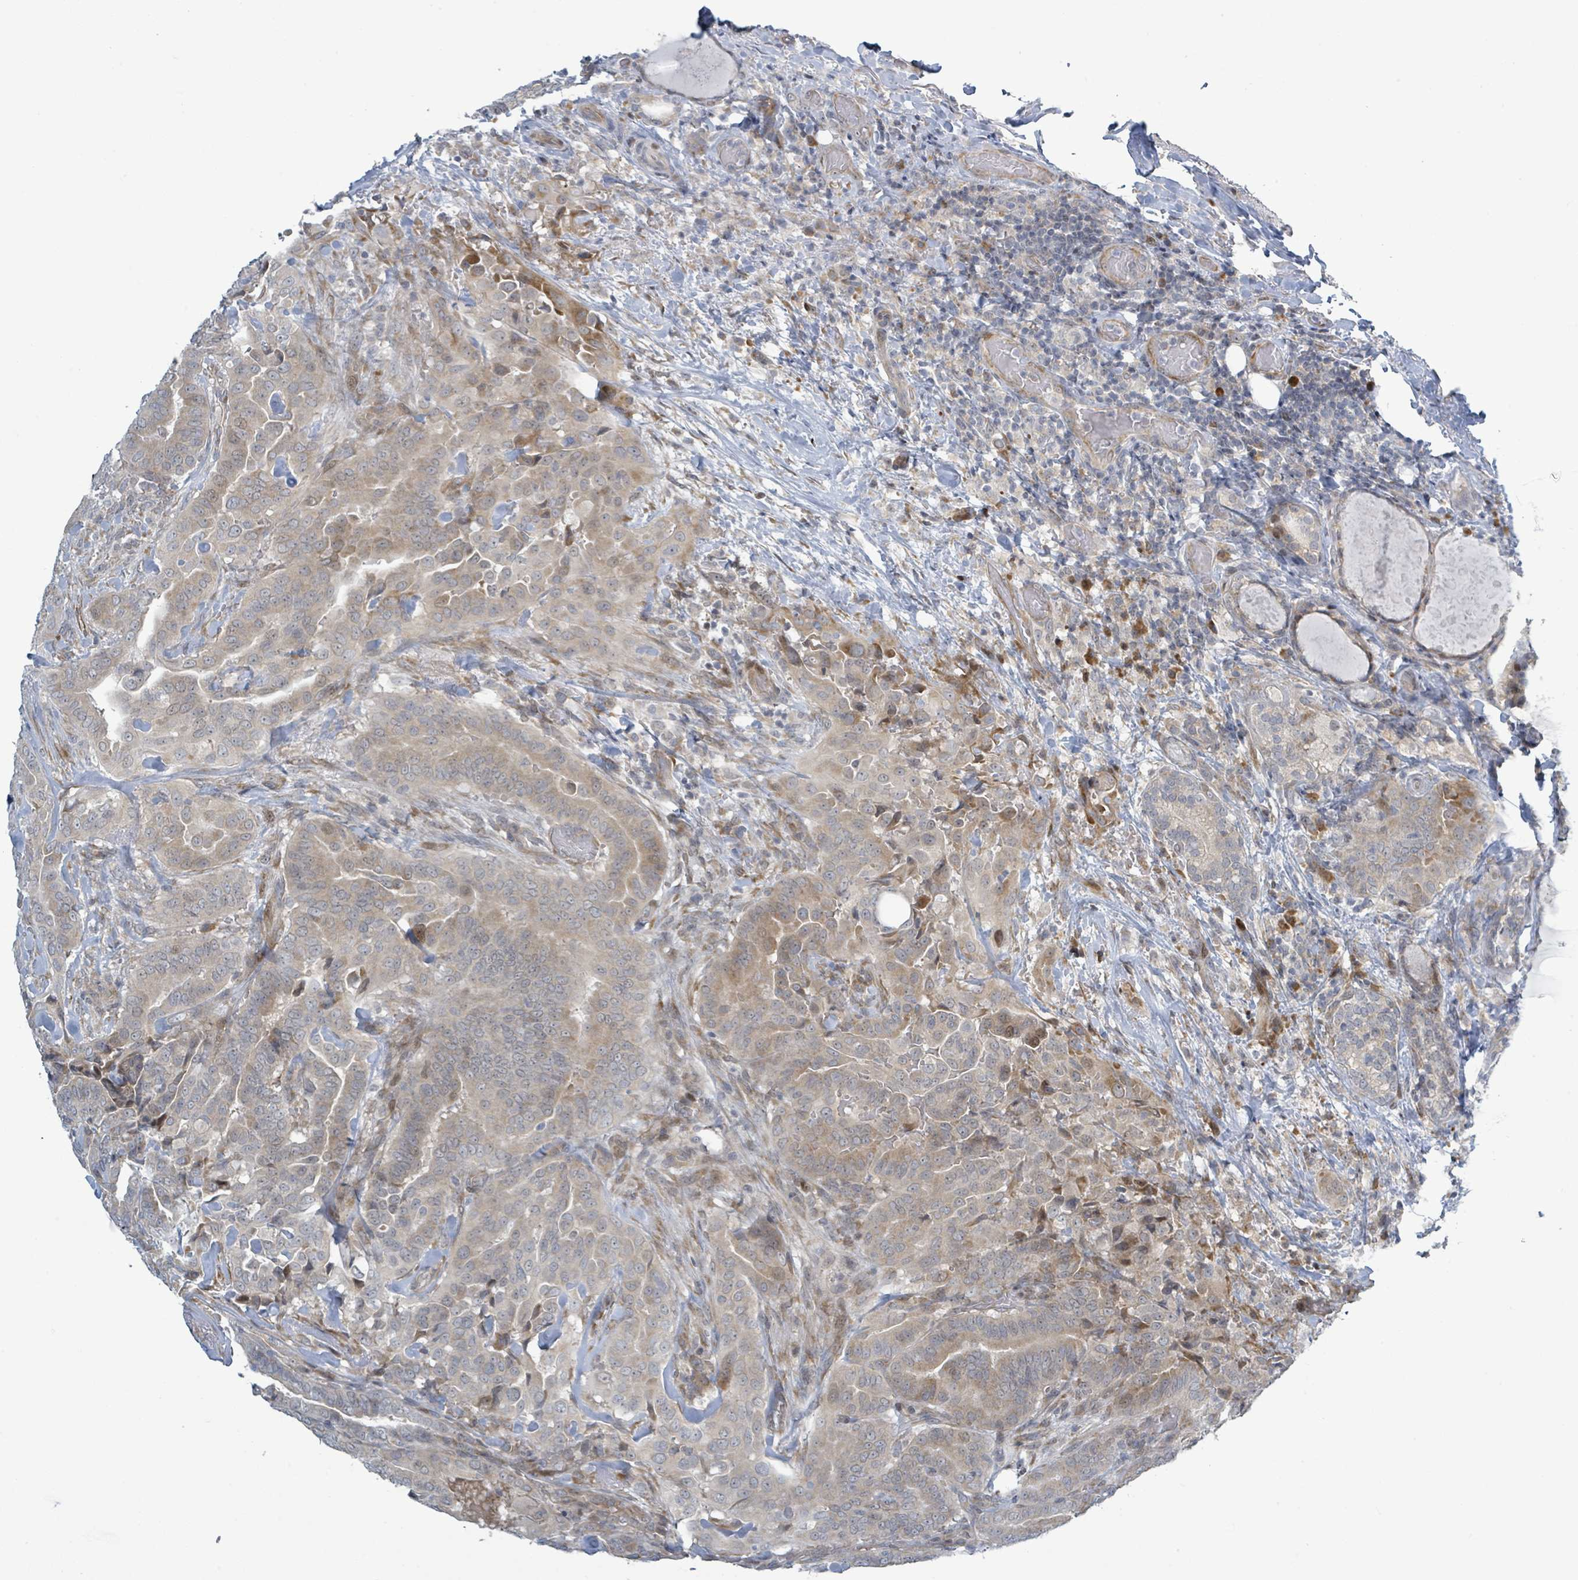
{"staining": {"intensity": "weak", "quantity": "25%-75%", "location": "cytoplasmic/membranous"}, "tissue": "thyroid cancer", "cell_type": "Tumor cells", "image_type": "cancer", "snomed": [{"axis": "morphology", "description": "Papillary adenocarcinoma, NOS"}, {"axis": "topography", "description": "Thyroid gland"}], "caption": "IHC of human papillary adenocarcinoma (thyroid) displays low levels of weak cytoplasmic/membranous positivity in approximately 25%-75% of tumor cells.", "gene": "RPL32", "patient": {"sex": "male", "age": 61}}